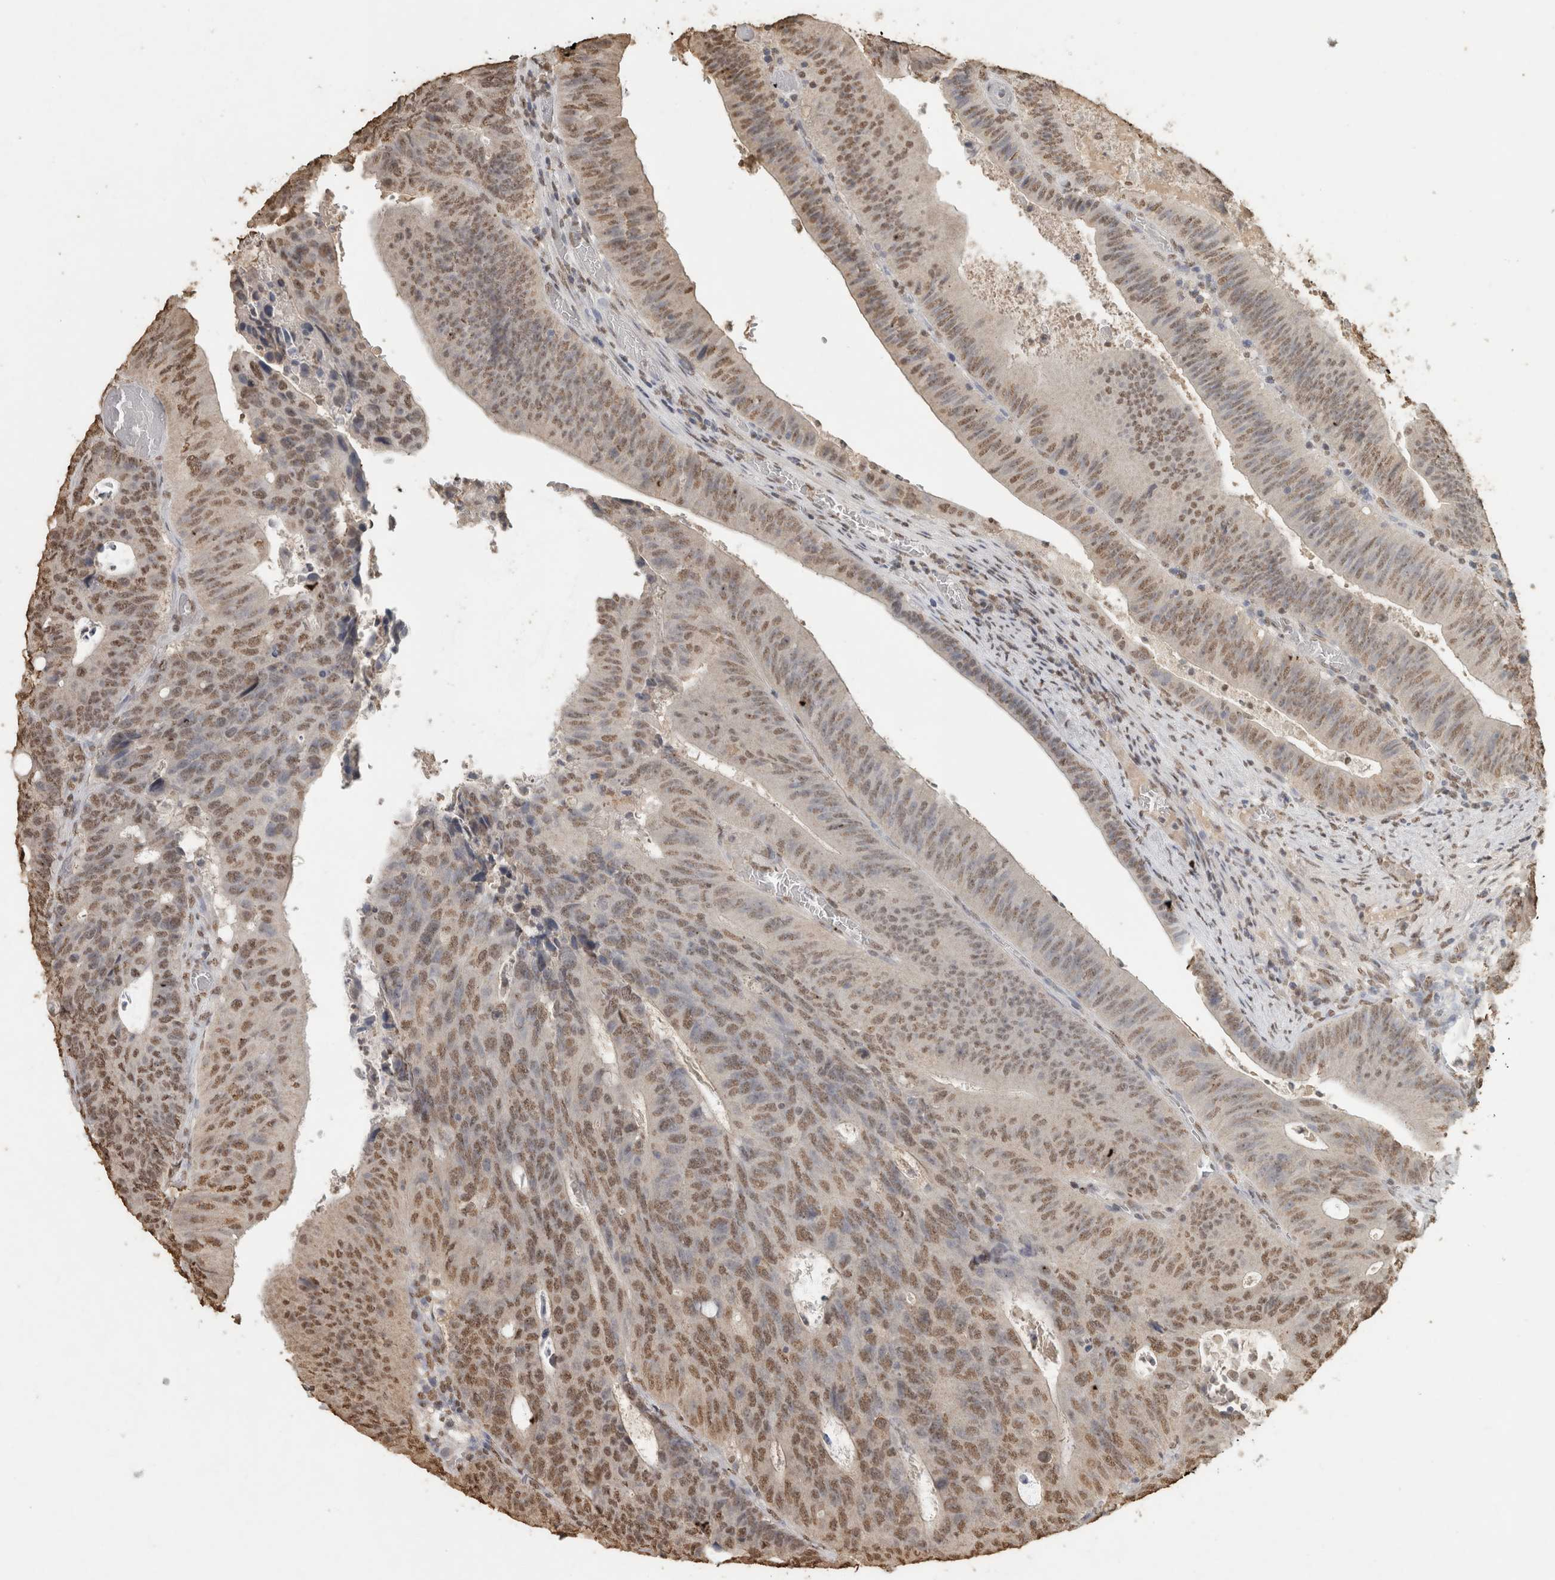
{"staining": {"intensity": "moderate", "quantity": ">75%", "location": "nuclear"}, "tissue": "colorectal cancer", "cell_type": "Tumor cells", "image_type": "cancer", "snomed": [{"axis": "morphology", "description": "Adenocarcinoma, NOS"}, {"axis": "topography", "description": "Colon"}], "caption": "An IHC micrograph of tumor tissue is shown. Protein staining in brown labels moderate nuclear positivity in colorectal adenocarcinoma within tumor cells.", "gene": "HAND2", "patient": {"sex": "male", "age": 87}}